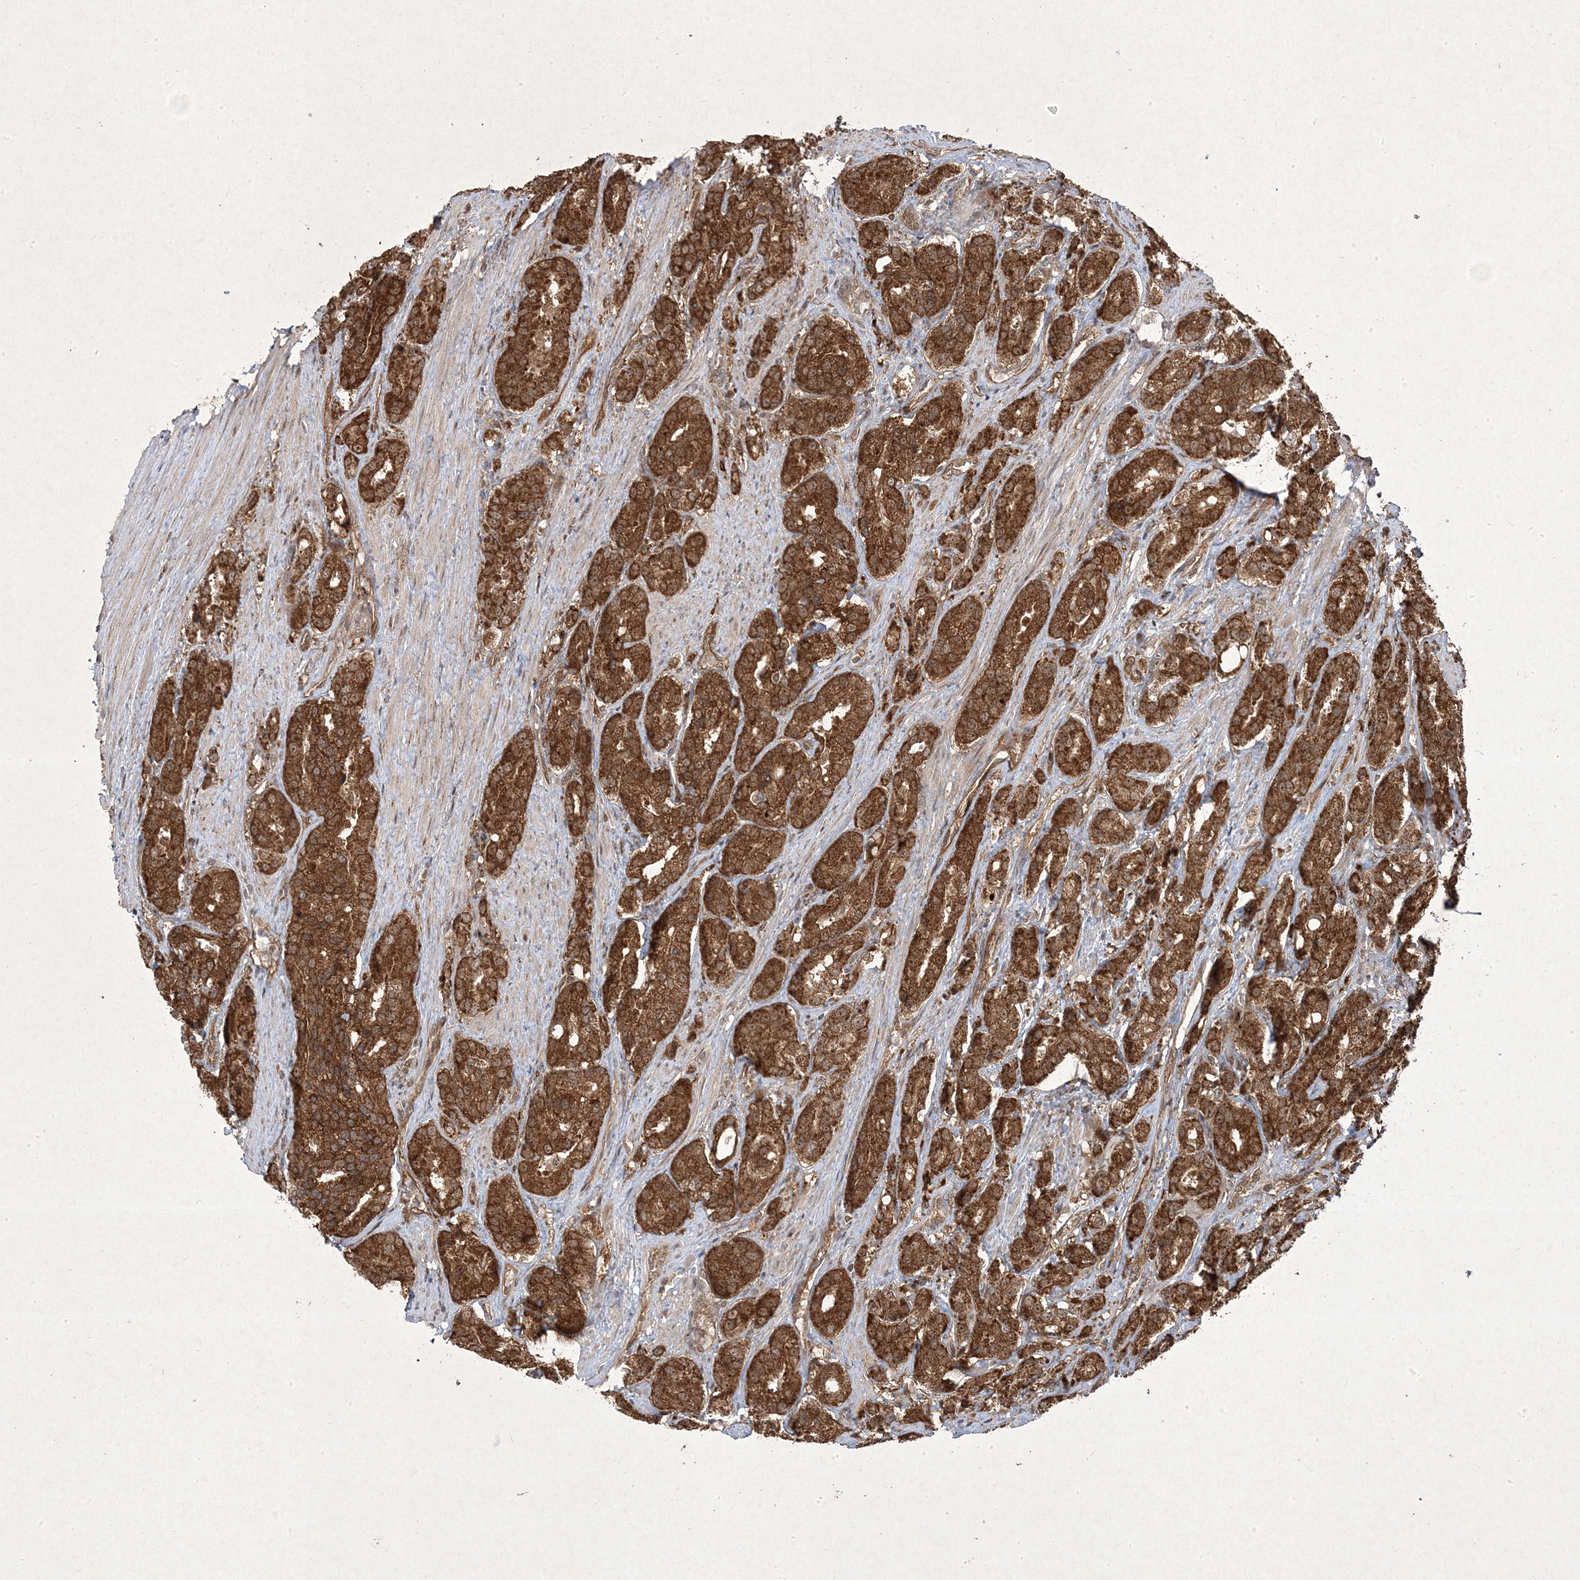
{"staining": {"intensity": "strong", "quantity": ">75%", "location": "cytoplasmic/membranous,nuclear"}, "tissue": "prostate cancer", "cell_type": "Tumor cells", "image_type": "cancer", "snomed": [{"axis": "morphology", "description": "Adenocarcinoma, High grade"}, {"axis": "topography", "description": "Prostate"}], "caption": "Immunohistochemistry (IHC) (DAB (3,3'-diaminobenzidine)) staining of human prostate high-grade adenocarcinoma demonstrates strong cytoplasmic/membranous and nuclear protein expression in about >75% of tumor cells.", "gene": "PLEKHM2", "patient": {"sex": "male", "age": 60}}